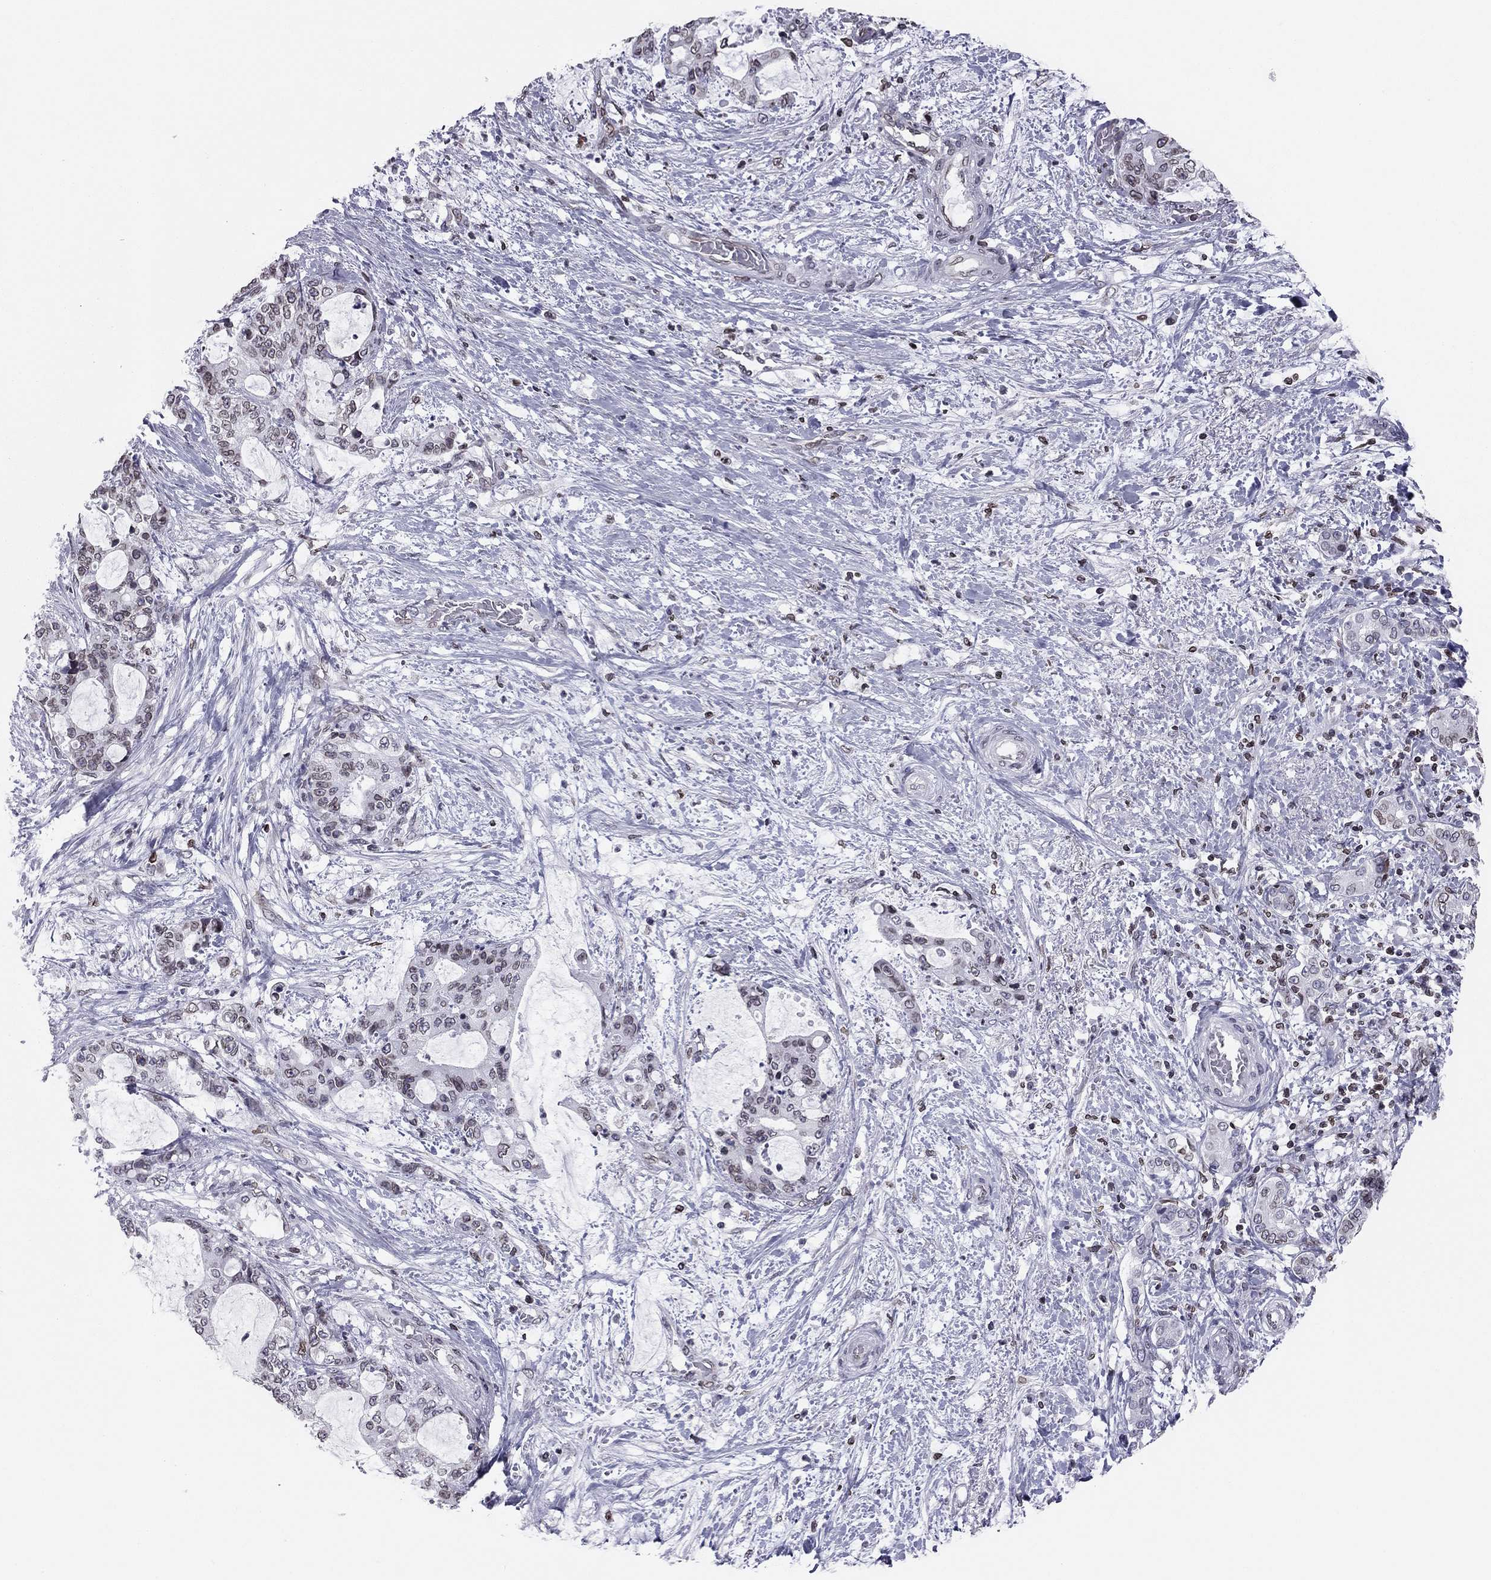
{"staining": {"intensity": "weak", "quantity": ">75%", "location": "cytoplasmic/membranous,nuclear"}, "tissue": "liver cancer", "cell_type": "Tumor cells", "image_type": "cancer", "snomed": [{"axis": "morphology", "description": "Normal tissue, NOS"}, {"axis": "morphology", "description": "Cholangiocarcinoma"}, {"axis": "topography", "description": "Liver"}, {"axis": "topography", "description": "Peripheral nerve tissue"}], "caption": "Tumor cells reveal low levels of weak cytoplasmic/membranous and nuclear positivity in approximately >75% of cells in liver cancer. The staining was performed using DAB (3,3'-diaminobenzidine) to visualize the protein expression in brown, while the nuclei were stained in blue with hematoxylin (Magnification: 20x).", "gene": "ESPL1", "patient": {"sex": "female", "age": 73}}